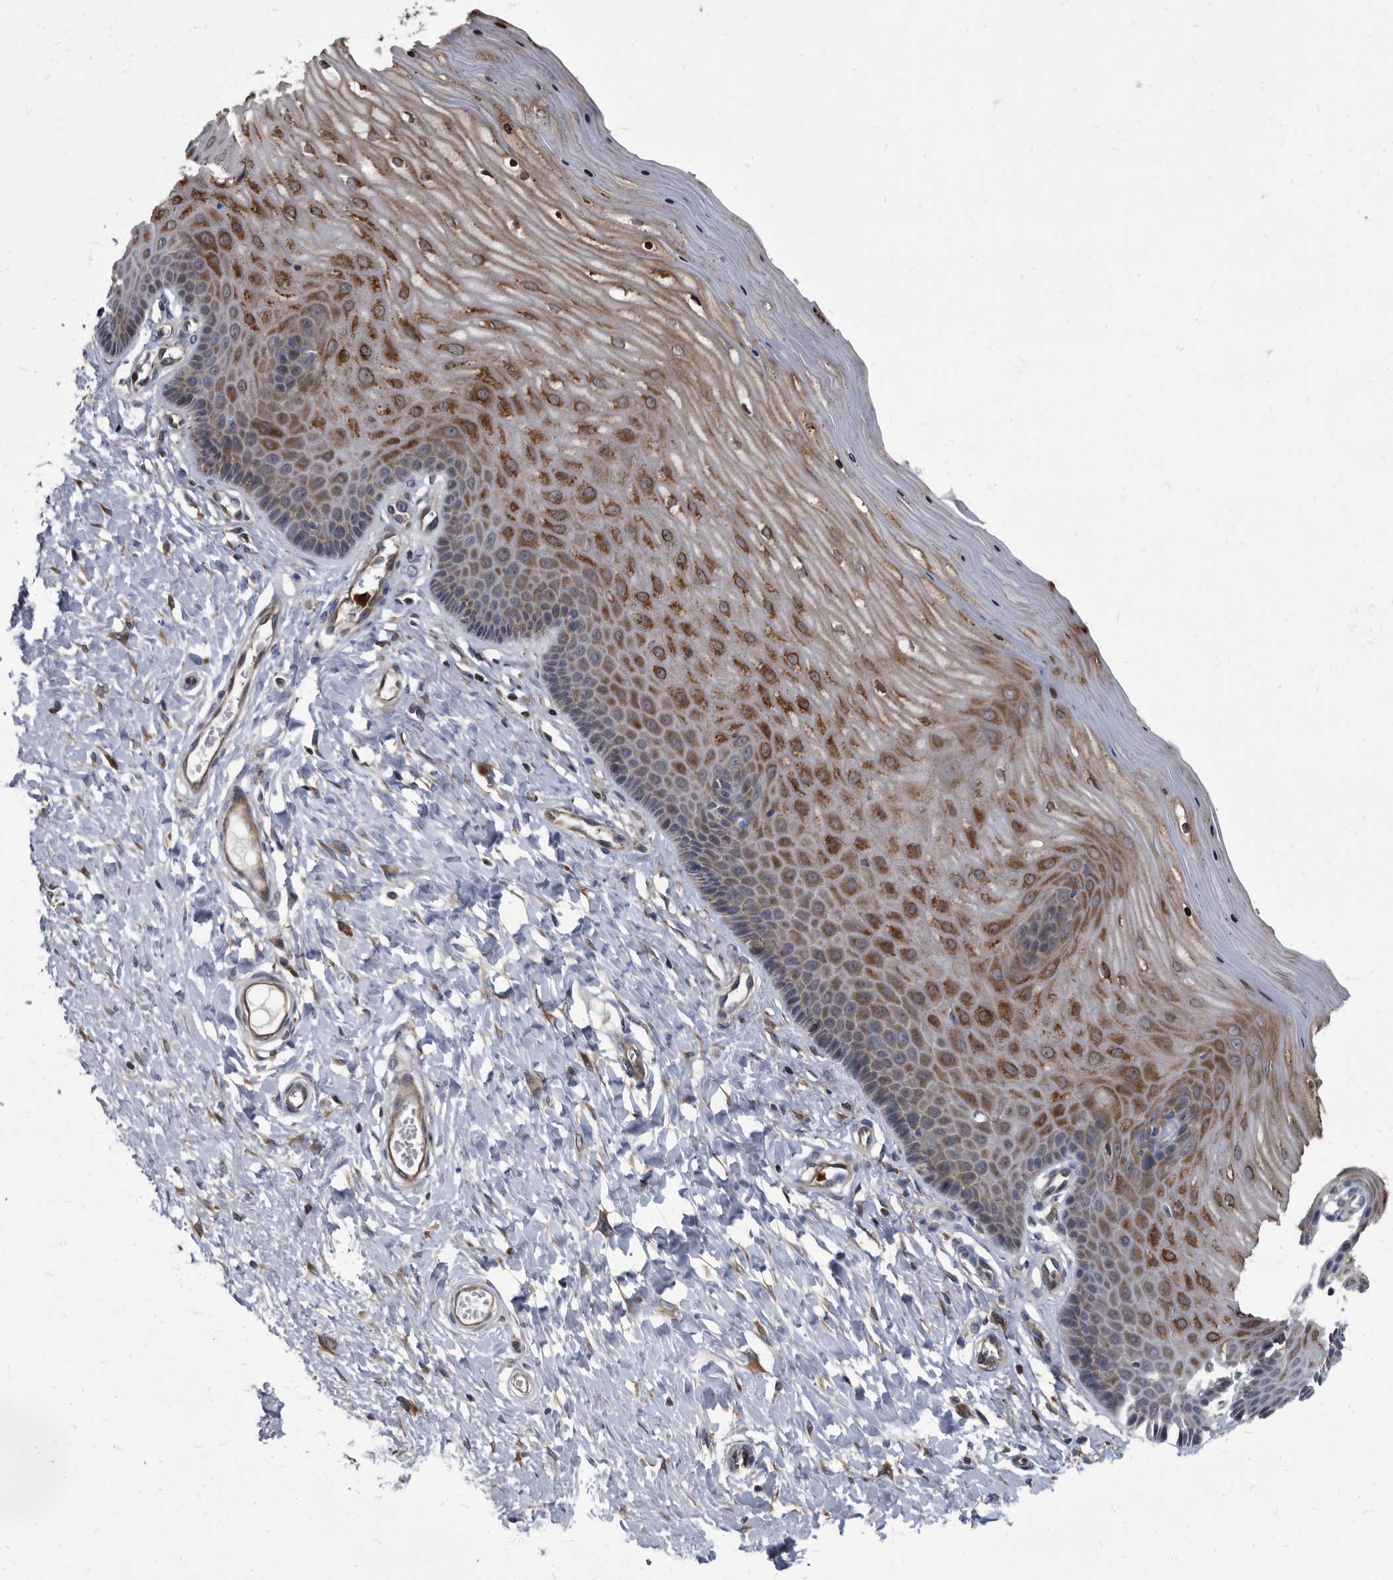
{"staining": {"intensity": "weak", "quantity": "<25%", "location": "cytoplasmic/membranous"}, "tissue": "cervix", "cell_type": "Glandular cells", "image_type": "normal", "snomed": [{"axis": "morphology", "description": "Normal tissue, NOS"}, {"axis": "topography", "description": "Cervix"}], "caption": "DAB (3,3'-diaminobenzidine) immunohistochemical staining of normal human cervix shows no significant positivity in glandular cells.", "gene": "CDV3", "patient": {"sex": "female", "age": 55}}